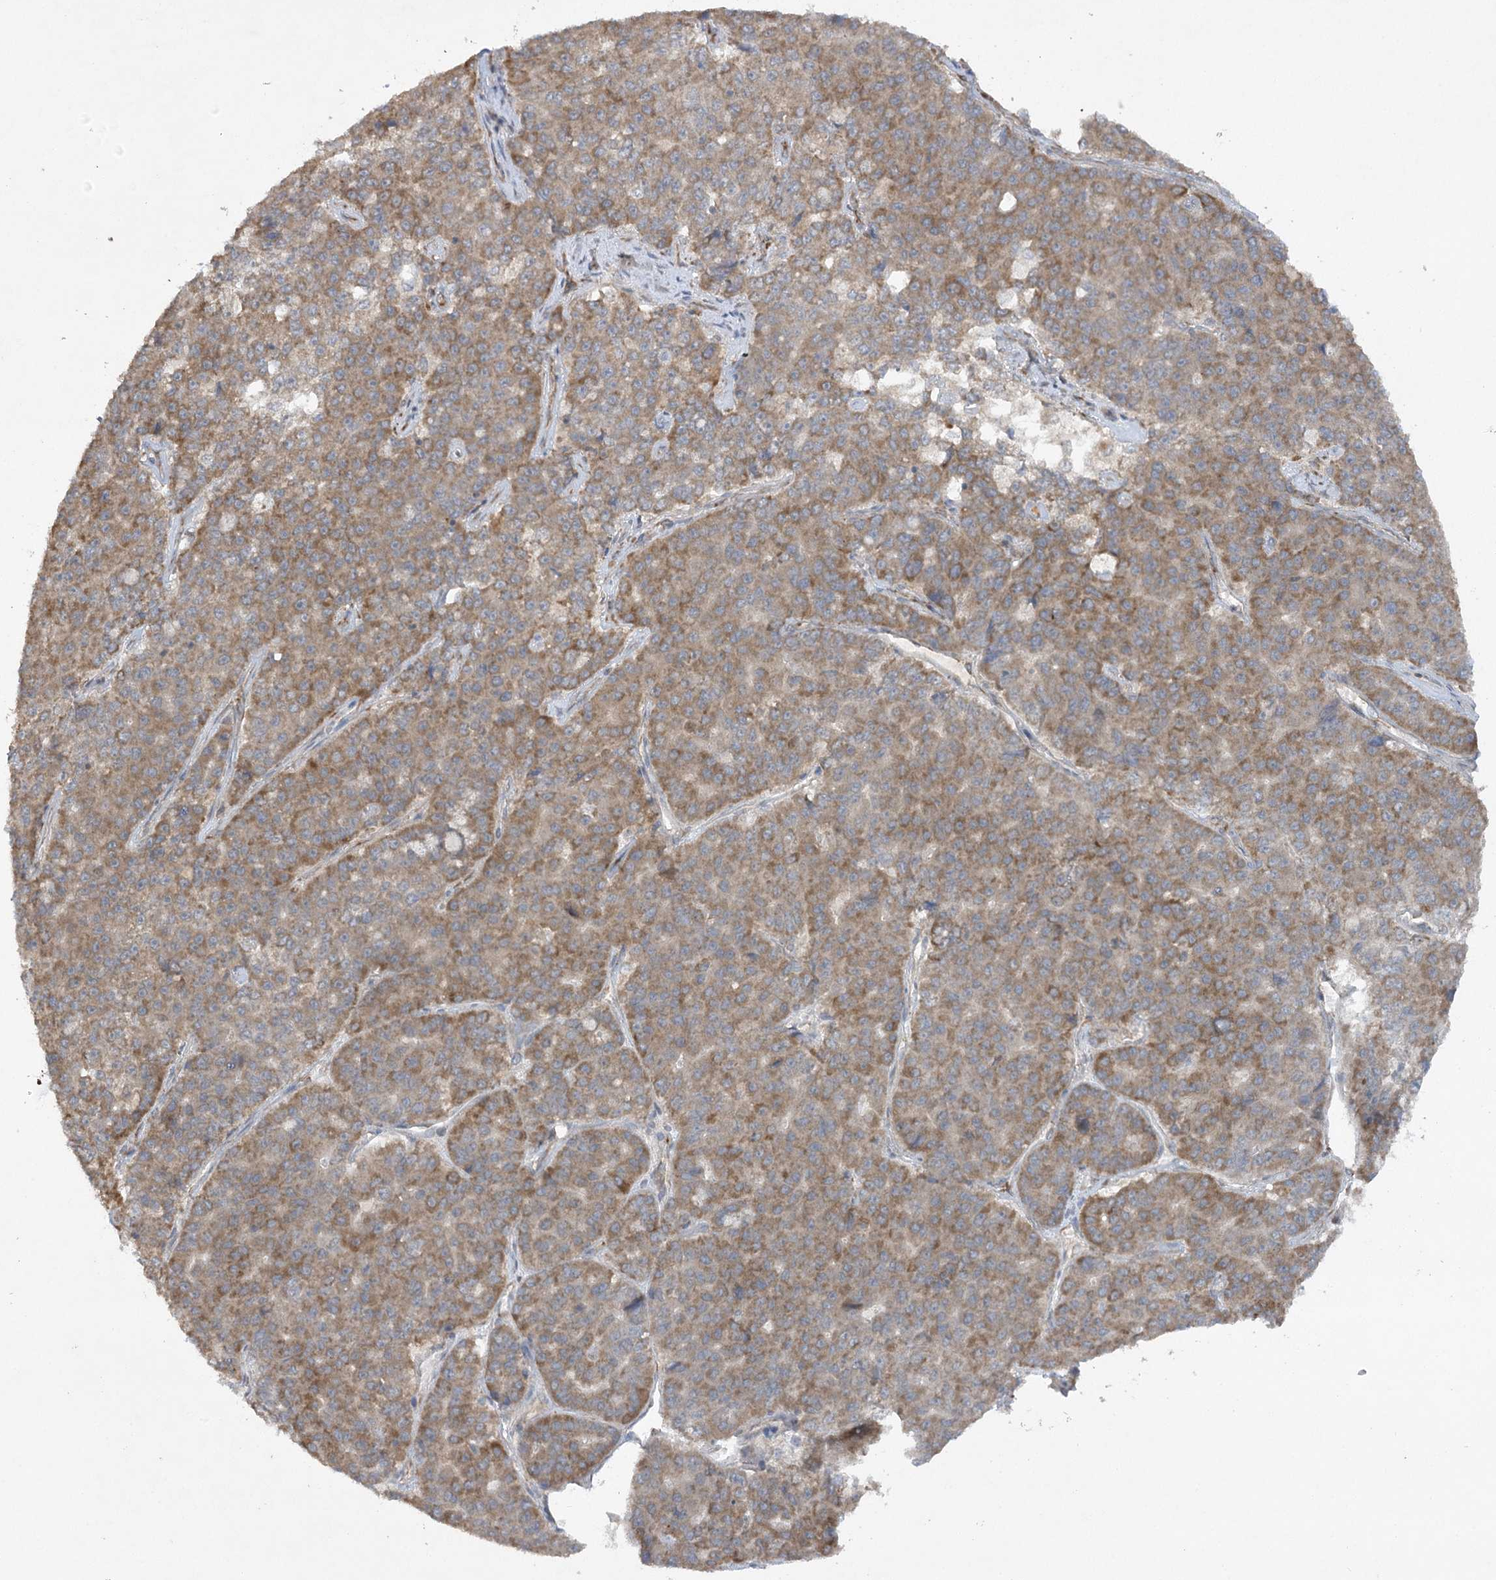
{"staining": {"intensity": "moderate", "quantity": ">75%", "location": "cytoplasmic/membranous"}, "tissue": "pancreatic cancer", "cell_type": "Tumor cells", "image_type": "cancer", "snomed": [{"axis": "morphology", "description": "Adenocarcinoma, NOS"}, {"axis": "topography", "description": "Pancreas"}], "caption": "Adenocarcinoma (pancreatic) was stained to show a protein in brown. There is medium levels of moderate cytoplasmic/membranous positivity in about >75% of tumor cells.", "gene": "TRAF3IP1", "patient": {"sex": "male", "age": 50}}